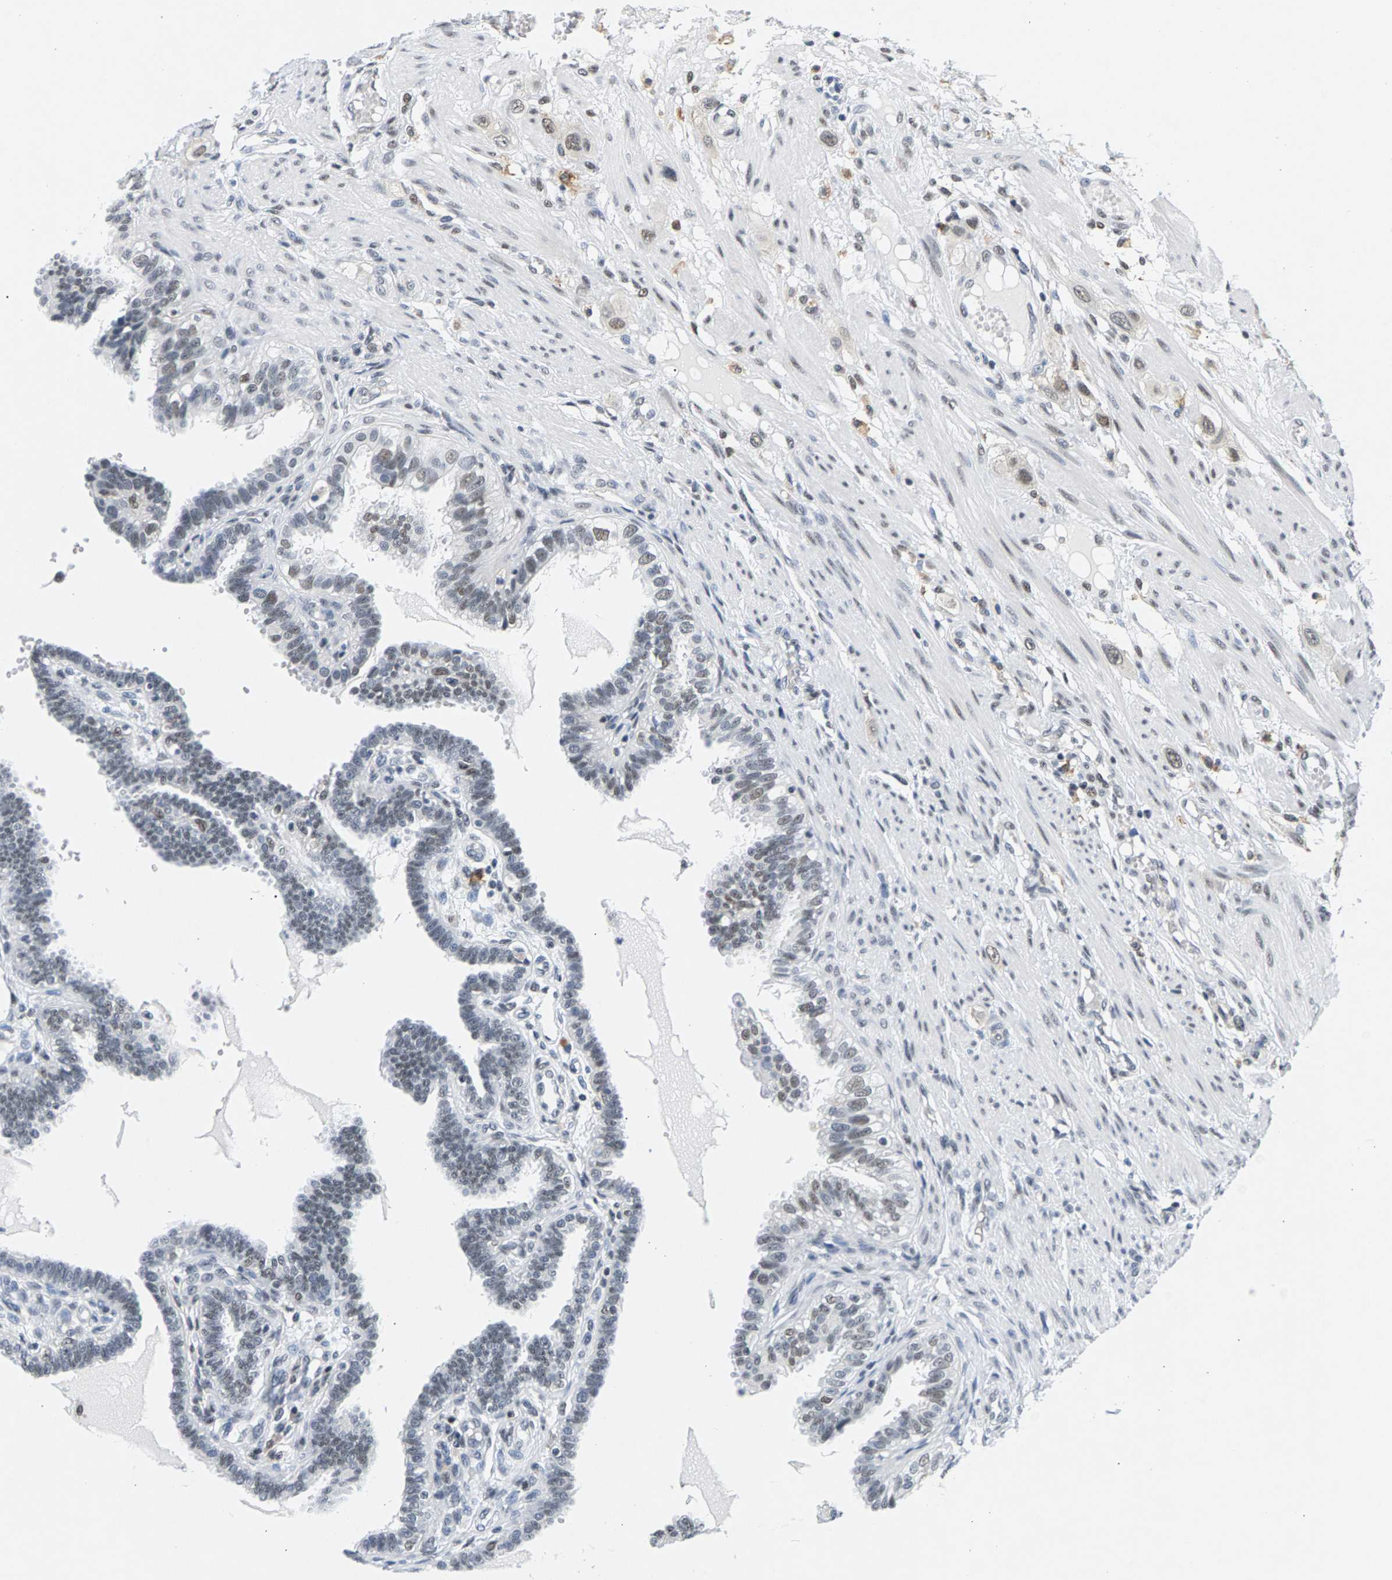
{"staining": {"intensity": "weak", "quantity": "25%-75%", "location": "nuclear"}, "tissue": "fallopian tube", "cell_type": "Glandular cells", "image_type": "normal", "snomed": [{"axis": "morphology", "description": "Normal tissue, NOS"}, {"axis": "topography", "description": "Fallopian tube"}, {"axis": "topography", "description": "Placenta"}], "caption": "An image of fallopian tube stained for a protein demonstrates weak nuclear brown staining in glandular cells. (DAB (3,3'-diaminobenzidine) IHC, brown staining for protein, blue staining for nuclei).", "gene": "ATF2", "patient": {"sex": "female", "age": 34}}